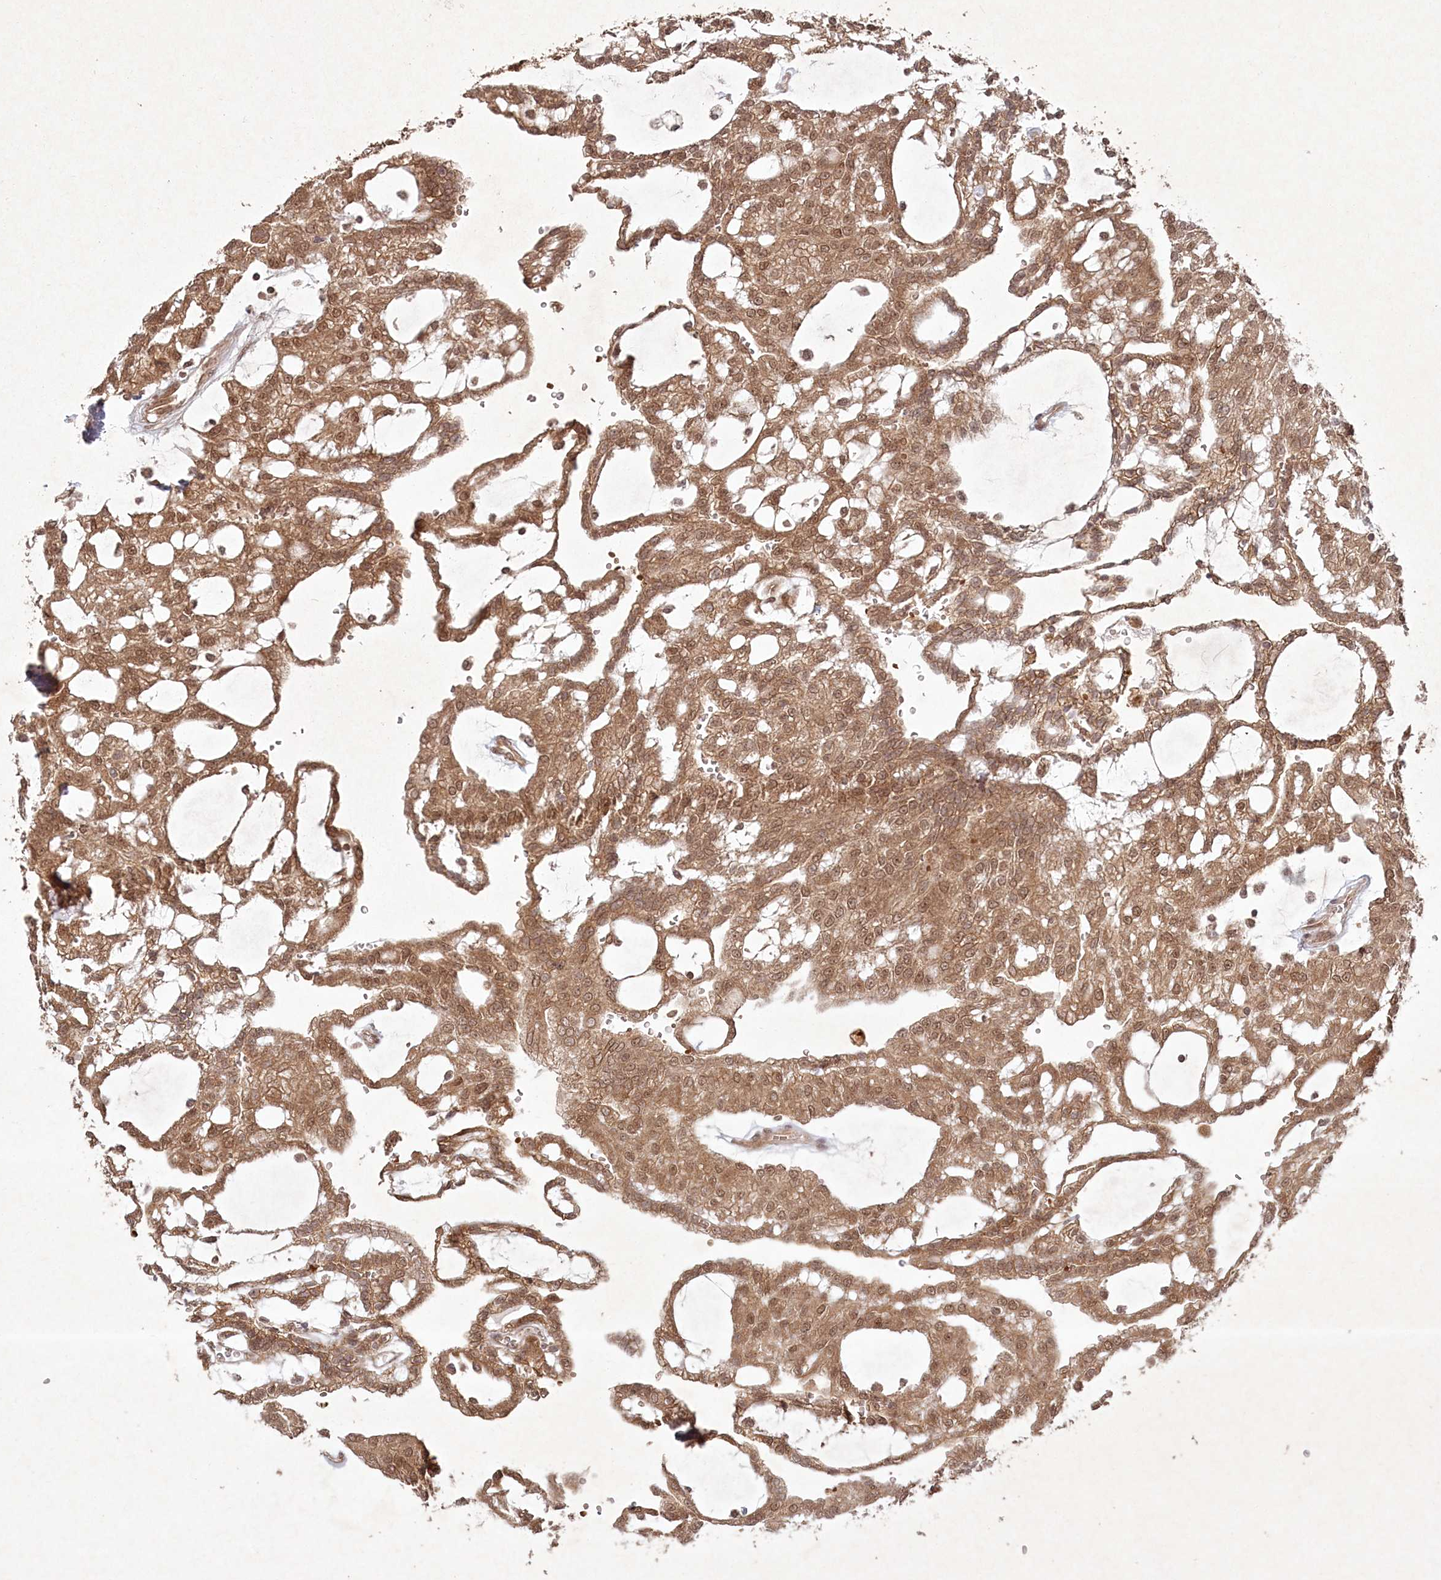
{"staining": {"intensity": "moderate", "quantity": ">75%", "location": "cytoplasmic/membranous,nuclear"}, "tissue": "renal cancer", "cell_type": "Tumor cells", "image_type": "cancer", "snomed": [{"axis": "morphology", "description": "Adenocarcinoma, NOS"}, {"axis": "topography", "description": "Kidney"}], "caption": "The photomicrograph shows a brown stain indicating the presence of a protein in the cytoplasmic/membranous and nuclear of tumor cells in renal cancer (adenocarcinoma).", "gene": "FBXL17", "patient": {"sex": "male", "age": 63}}